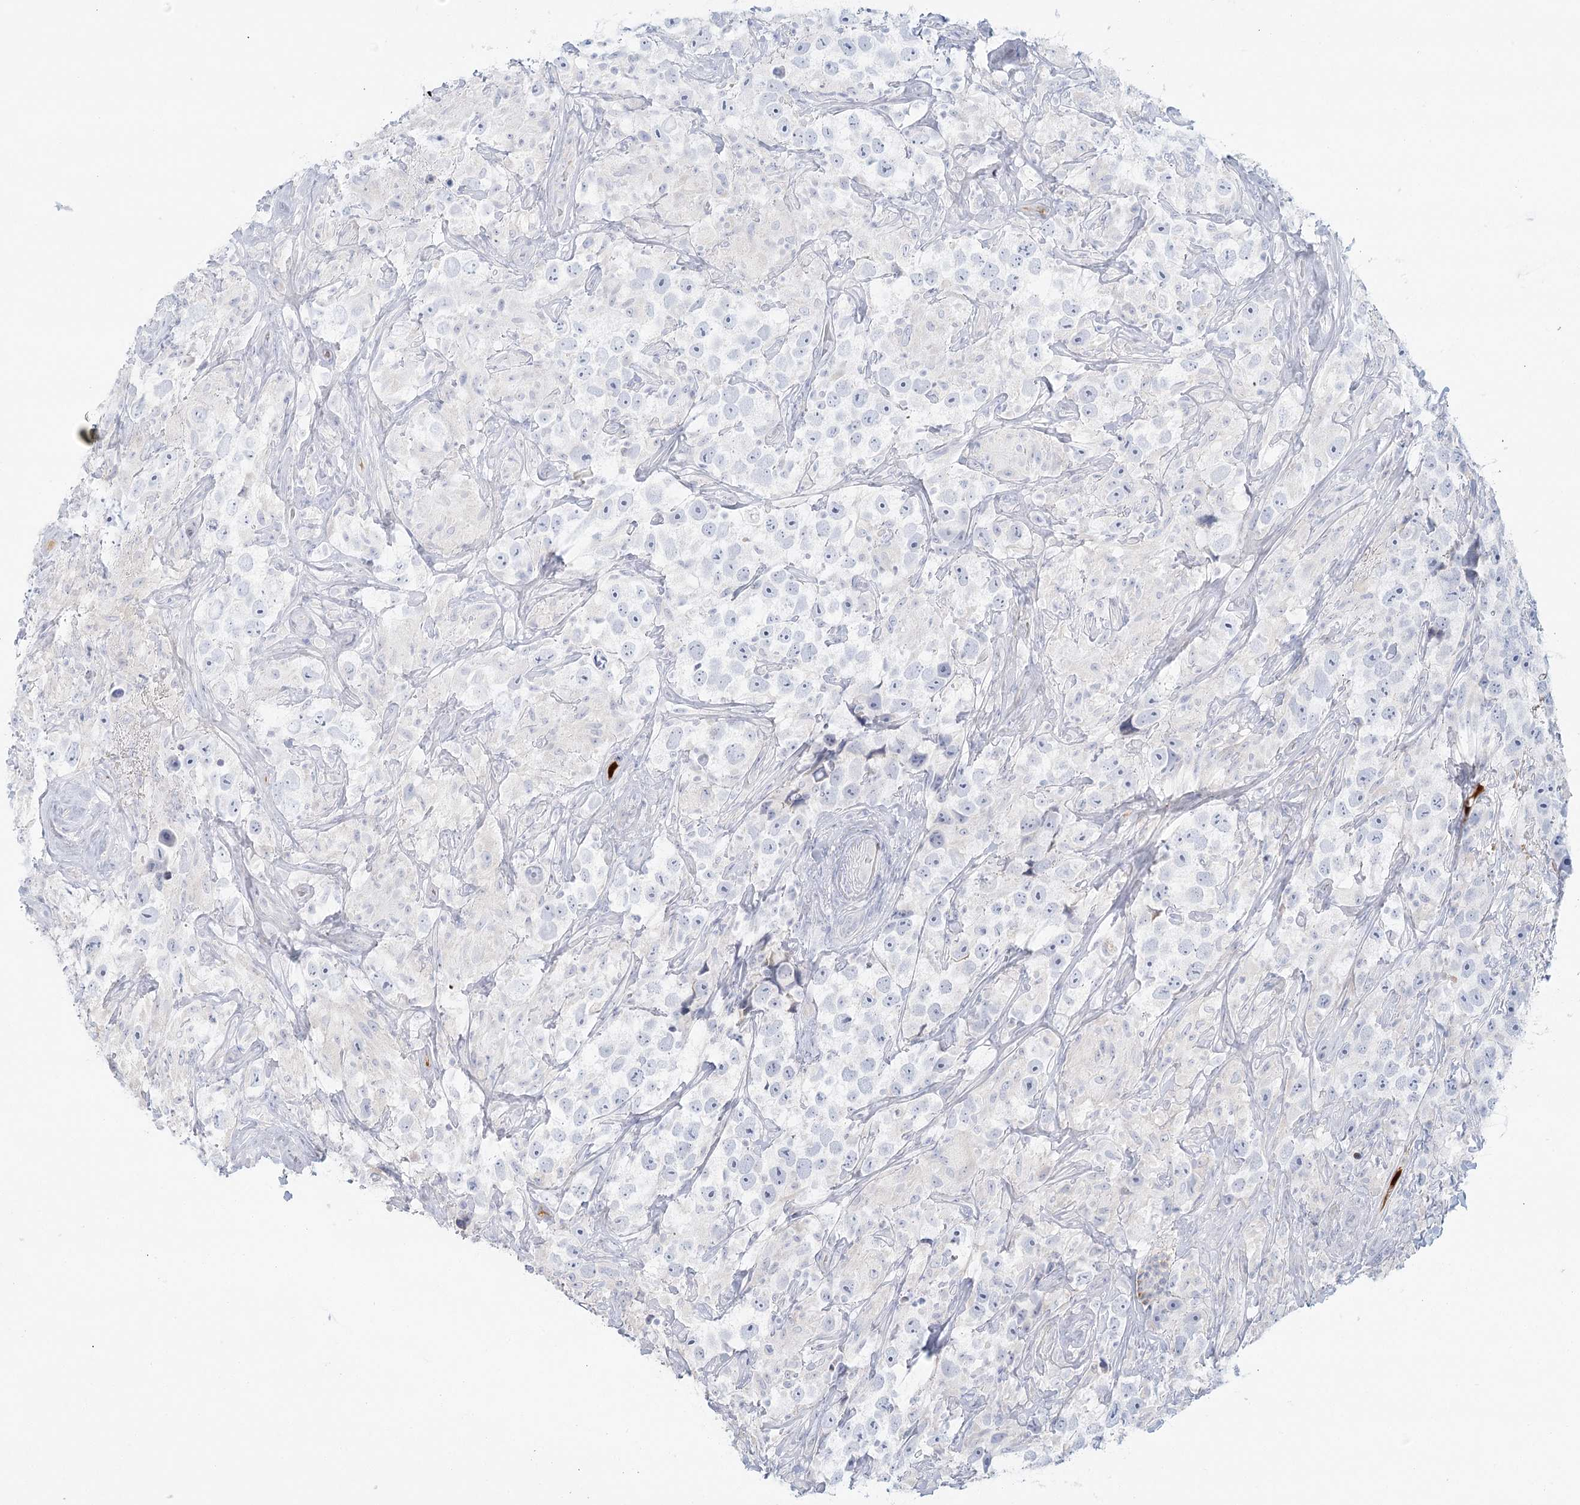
{"staining": {"intensity": "negative", "quantity": "none", "location": "none"}, "tissue": "testis cancer", "cell_type": "Tumor cells", "image_type": "cancer", "snomed": [{"axis": "morphology", "description": "Seminoma, NOS"}, {"axis": "topography", "description": "Testis"}], "caption": "Tumor cells show no significant positivity in testis cancer (seminoma).", "gene": "DMGDH", "patient": {"sex": "male", "age": 49}}